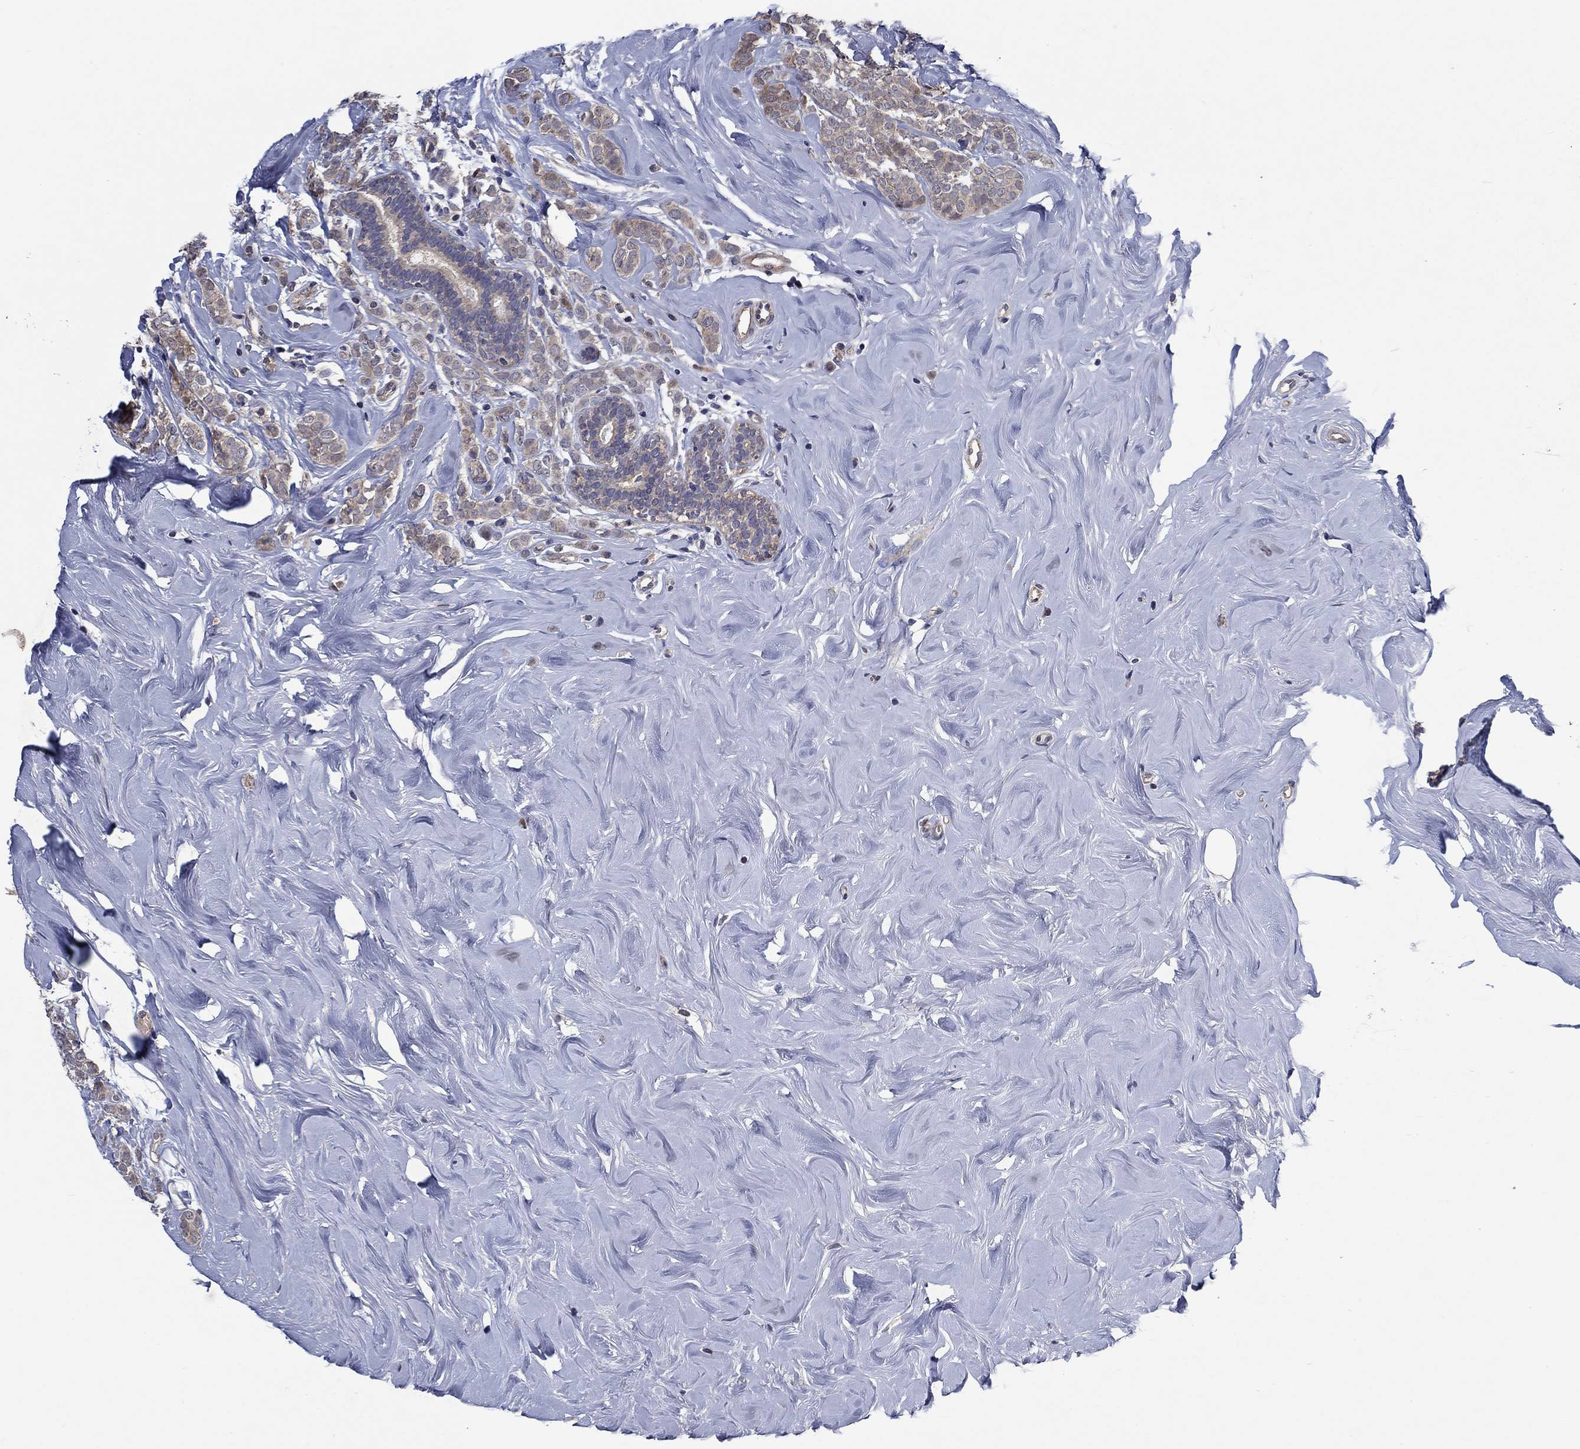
{"staining": {"intensity": "weak", "quantity": "25%-75%", "location": "cytoplasmic/membranous"}, "tissue": "breast cancer", "cell_type": "Tumor cells", "image_type": "cancer", "snomed": [{"axis": "morphology", "description": "Lobular carcinoma"}, {"axis": "topography", "description": "Breast"}], "caption": "Breast cancer stained with a protein marker demonstrates weak staining in tumor cells.", "gene": "MSRB1", "patient": {"sex": "female", "age": 49}}